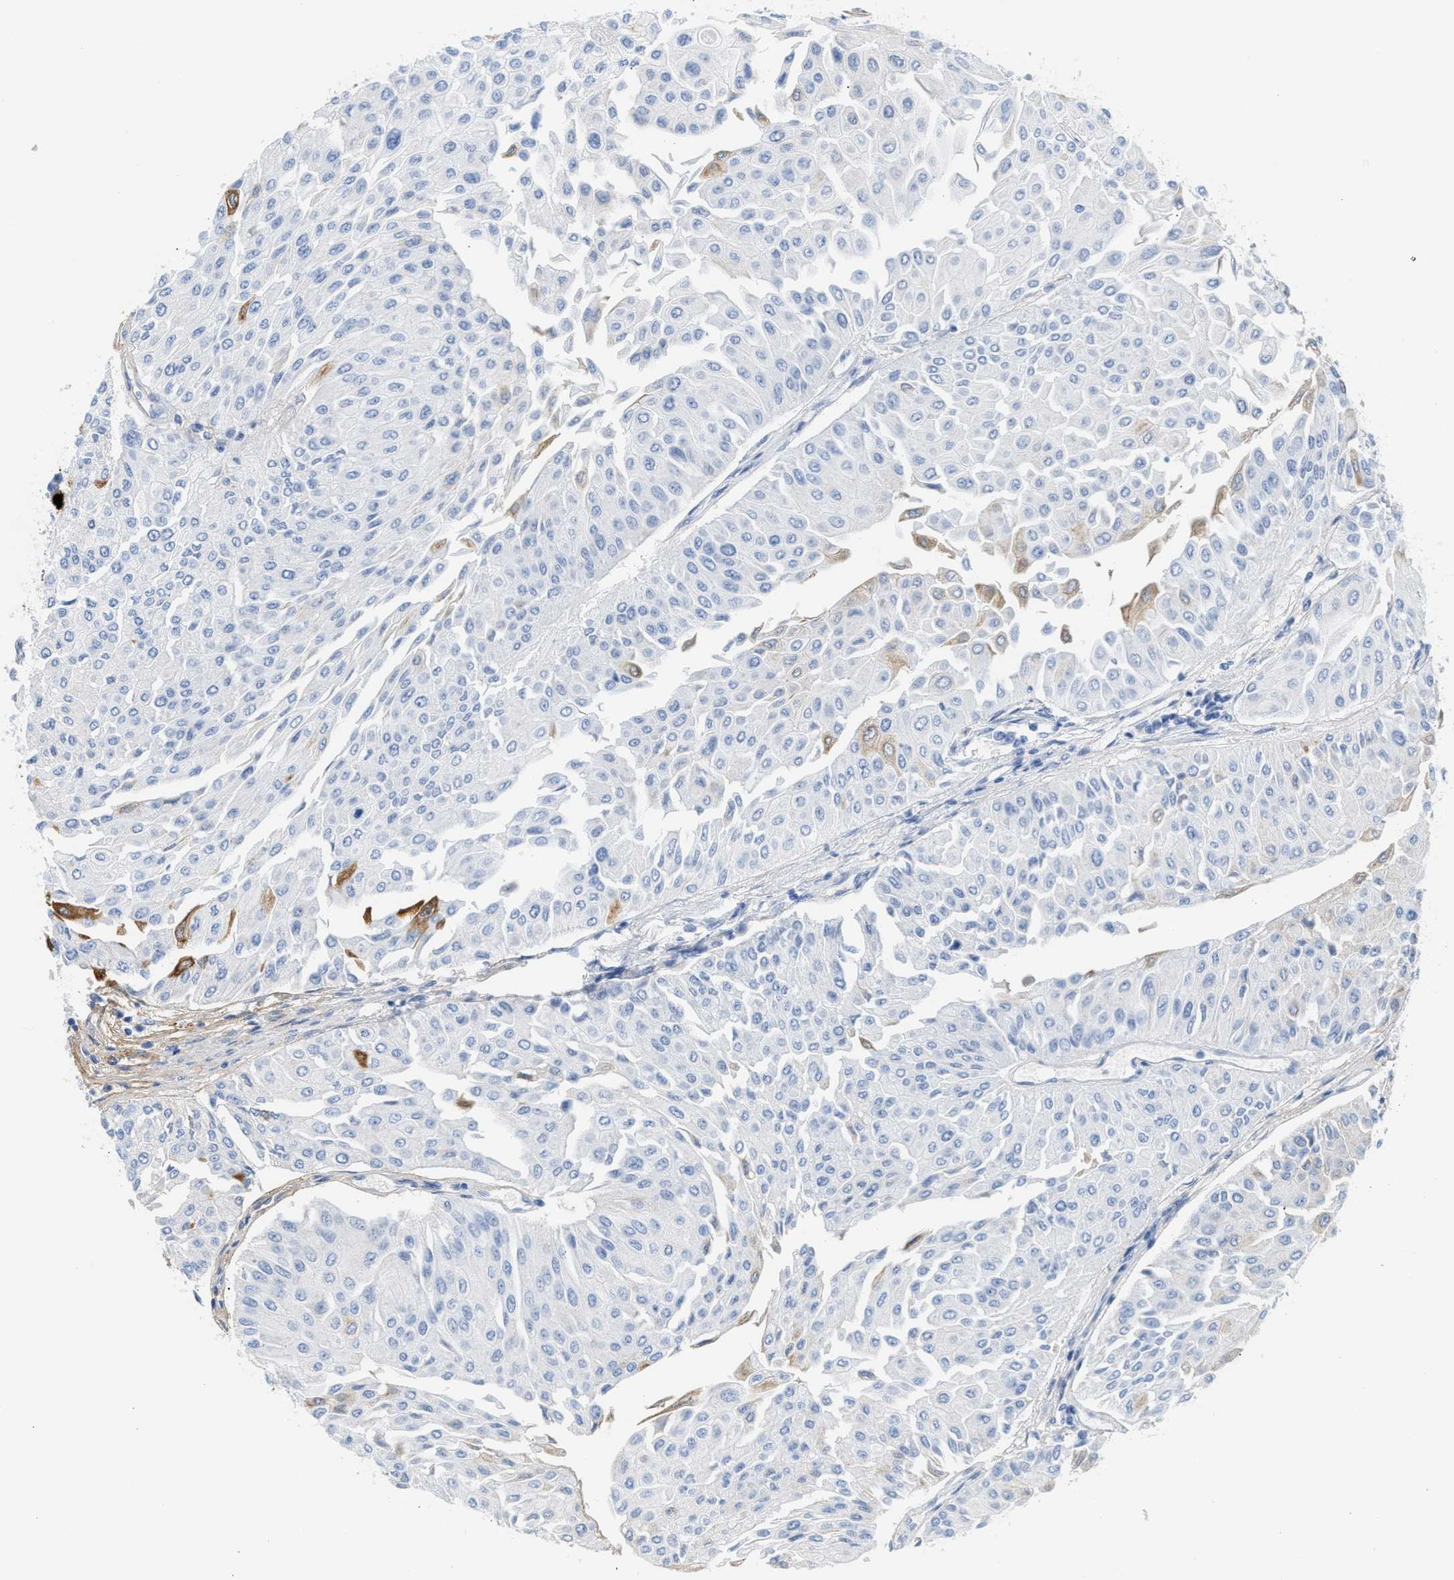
{"staining": {"intensity": "negative", "quantity": "none", "location": "none"}, "tissue": "urothelial cancer", "cell_type": "Tumor cells", "image_type": "cancer", "snomed": [{"axis": "morphology", "description": "Urothelial carcinoma, Low grade"}, {"axis": "topography", "description": "Urinary bladder"}], "caption": "This is an immunohistochemistry histopathology image of human urothelial cancer. There is no staining in tumor cells.", "gene": "TNR", "patient": {"sex": "male", "age": 67}}